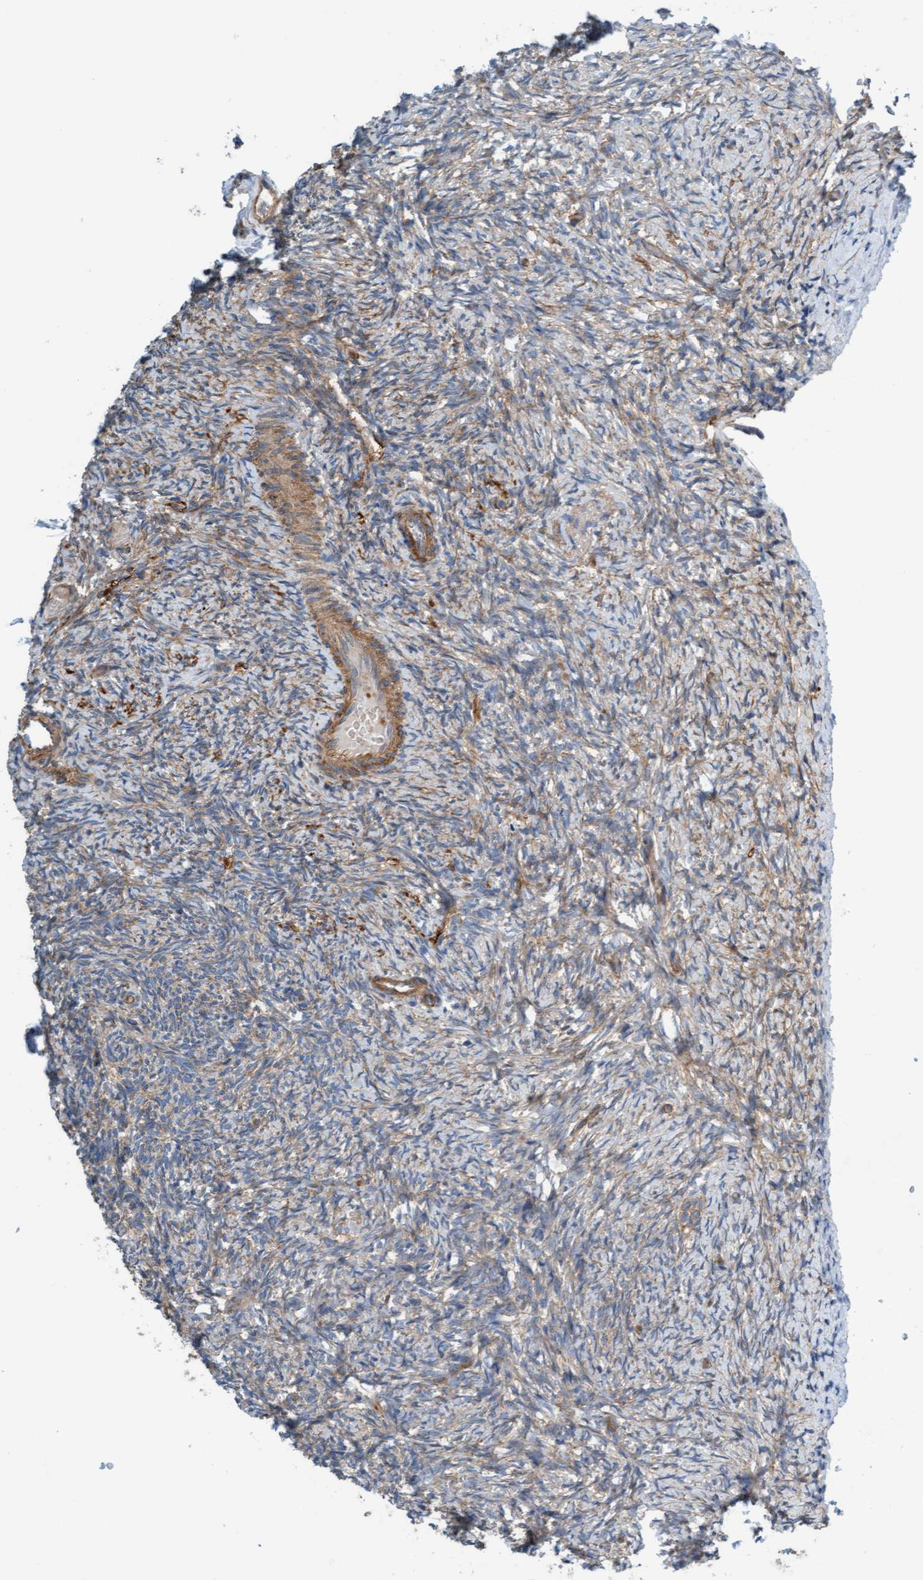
{"staining": {"intensity": "moderate", "quantity": "25%-75%", "location": "cytoplasmic/membranous"}, "tissue": "ovary", "cell_type": "Ovarian stroma cells", "image_type": "normal", "snomed": [{"axis": "morphology", "description": "Normal tissue, NOS"}, {"axis": "topography", "description": "Ovary"}], "caption": "Moderate cytoplasmic/membranous positivity for a protein is present in about 25%-75% of ovarian stroma cells of benign ovary using IHC.", "gene": "FMNL3", "patient": {"sex": "female", "age": 41}}